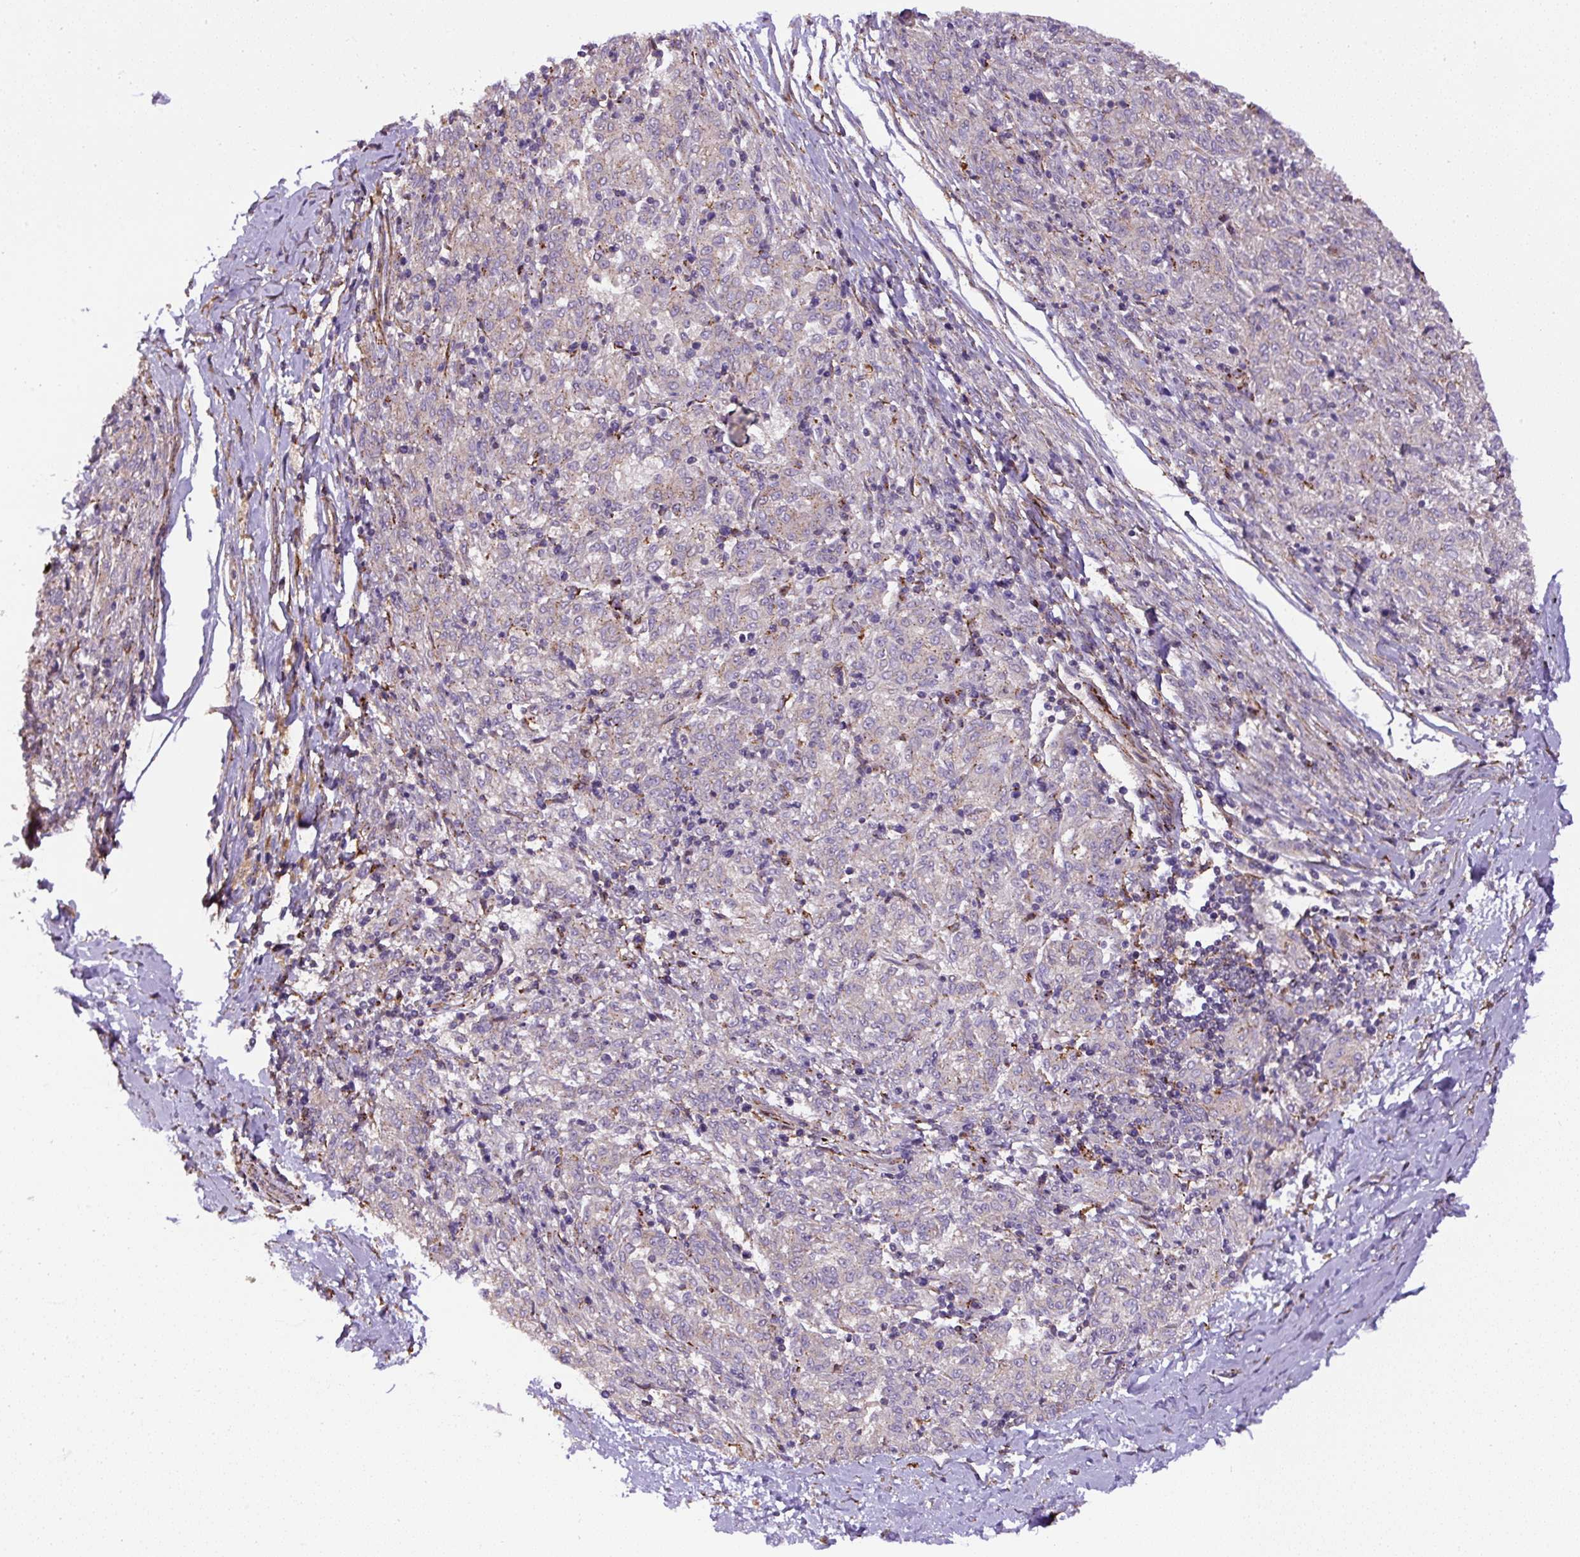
{"staining": {"intensity": "negative", "quantity": "none", "location": "none"}, "tissue": "melanoma", "cell_type": "Tumor cells", "image_type": "cancer", "snomed": [{"axis": "morphology", "description": "Malignant melanoma, NOS"}, {"axis": "topography", "description": "Skin"}], "caption": "This image is of melanoma stained with immunohistochemistry (IHC) to label a protein in brown with the nuclei are counter-stained blue. There is no positivity in tumor cells.", "gene": "RNF170", "patient": {"sex": "female", "age": 72}}